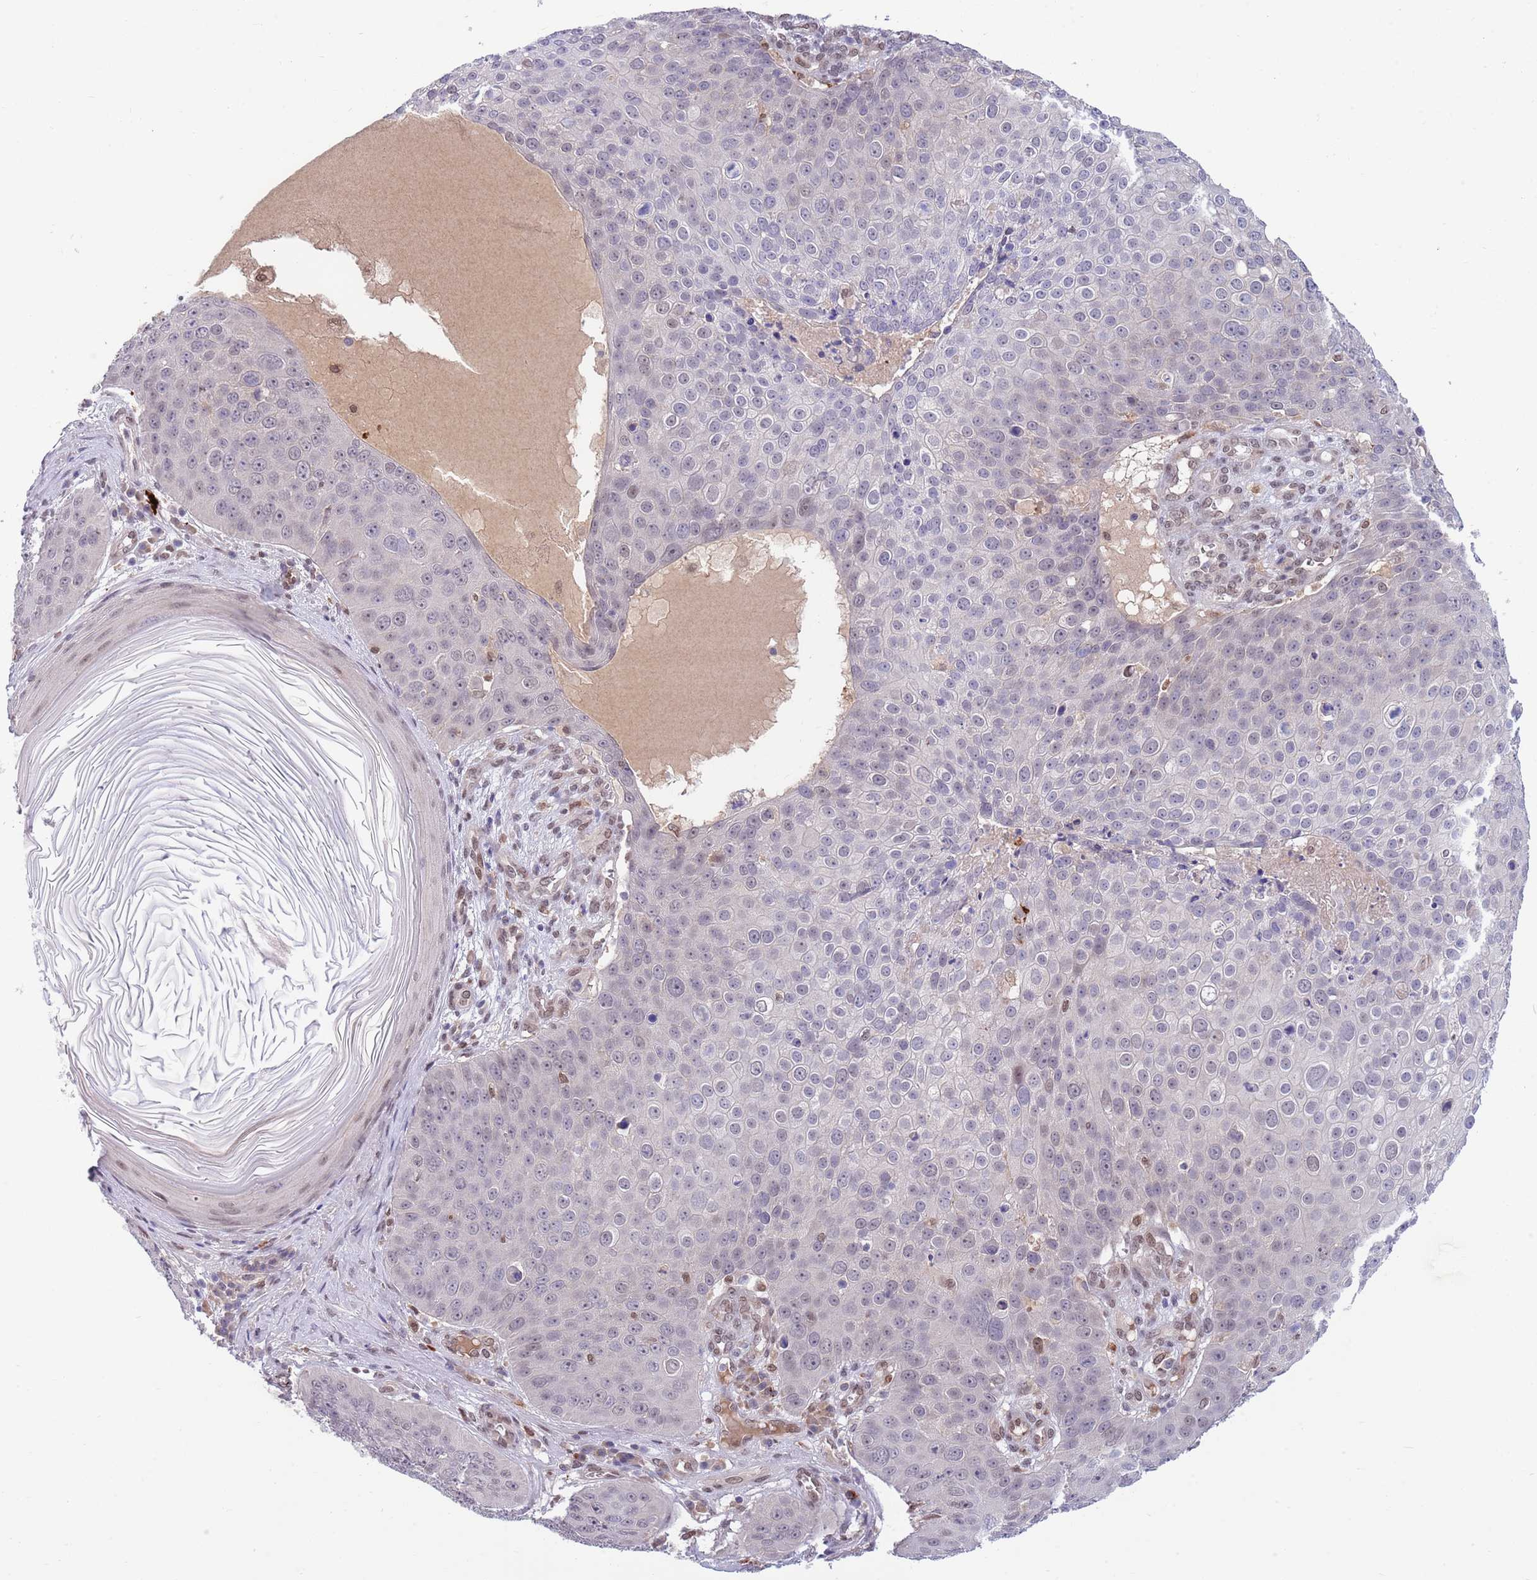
{"staining": {"intensity": "negative", "quantity": "none", "location": "none"}, "tissue": "skin cancer", "cell_type": "Tumor cells", "image_type": "cancer", "snomed": [{"axis": "morphology", "description": "Squamous cell carcinoma, NOS"}, {"axis": "topography", "description": "Skin"}], "caption": "IHC of squamous cell carcinoma (skin) reveals no expression in tumor cells.", "gene": "NLRP6", "patient": {"sex": "male", "age": 71}}